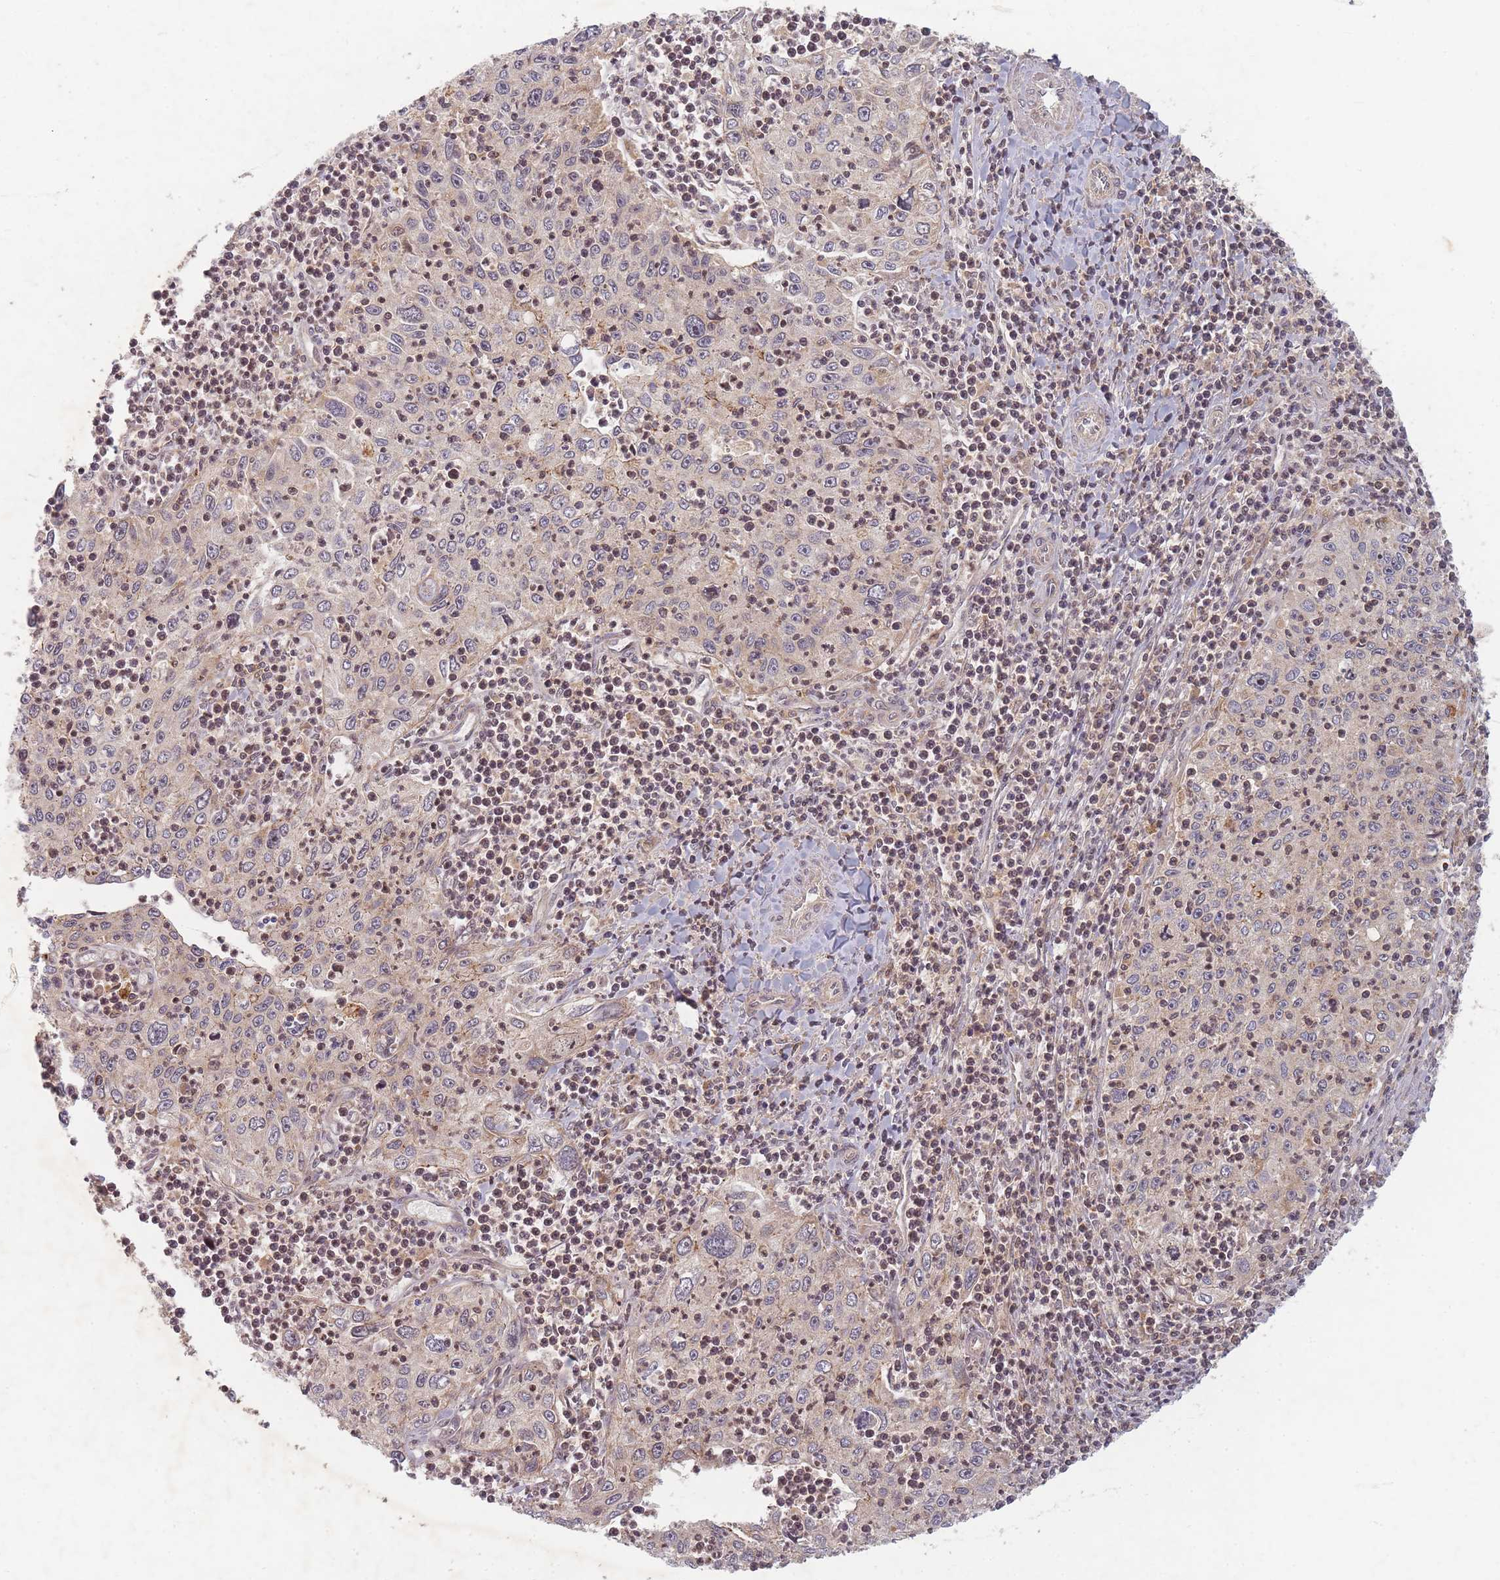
{"staining": {"intensity": "negative", "quantity": "none", "location": "none"}, "tissue": "cervical cancer", "cell_type": "Tumor cells", "image_type": "cancer", "snomed": [{"axis": "morphology", "description": "Squamous cell carcinoma, NOS"}, {"axis": "topography", "description": "Cervix"}], "caption": "This photomicrograph is of squamous cell carcinoma (cervical) stained with IHC to label a protein in brown with the nuclei are counter-stained blue. There is no positivity in tumor cells. The staining is performed using DAB (3,3'-diaminobenzidine) brown chromogen with nuclei counter-stained in using hematoxylin.", "gene": "RADX", "patient": {"sex": "female", "age": 30}}